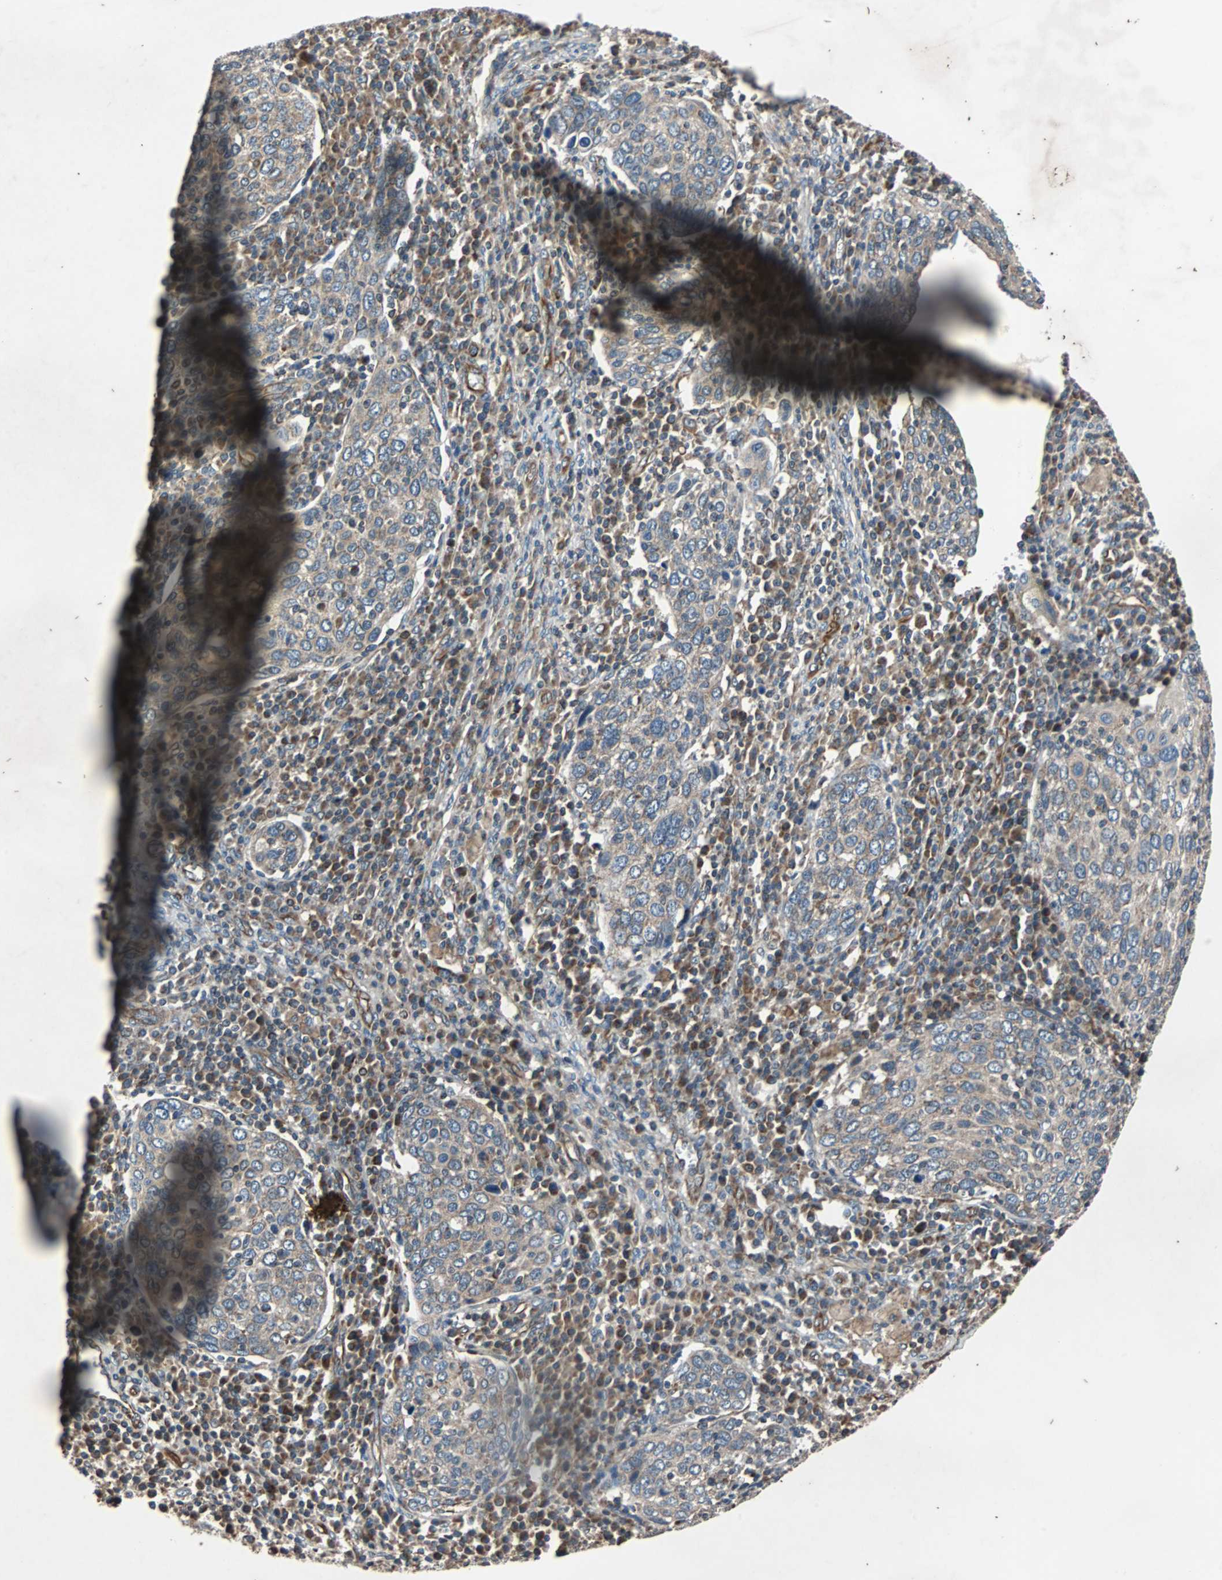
{"staining": {"intensity": "weak", "quantity": ">75%", "location": "cytoplasmic/membranous"}, "tissue": "cervical cancer", "cell_type": "Tumor cells", "image_type": "cancer", "snomed": [{"axis": "morphology", "description": "Squamous cell carcinoma, NOS"}, {"axis": "topography", "description": "Cervix"}], "caption": "Human squamous cell carcinoma (cervical) stained with a protein marker reveals weak staining in tumor cells.", "gene": "ACTR3", "patient": {"sex": "female", "age": 40}}